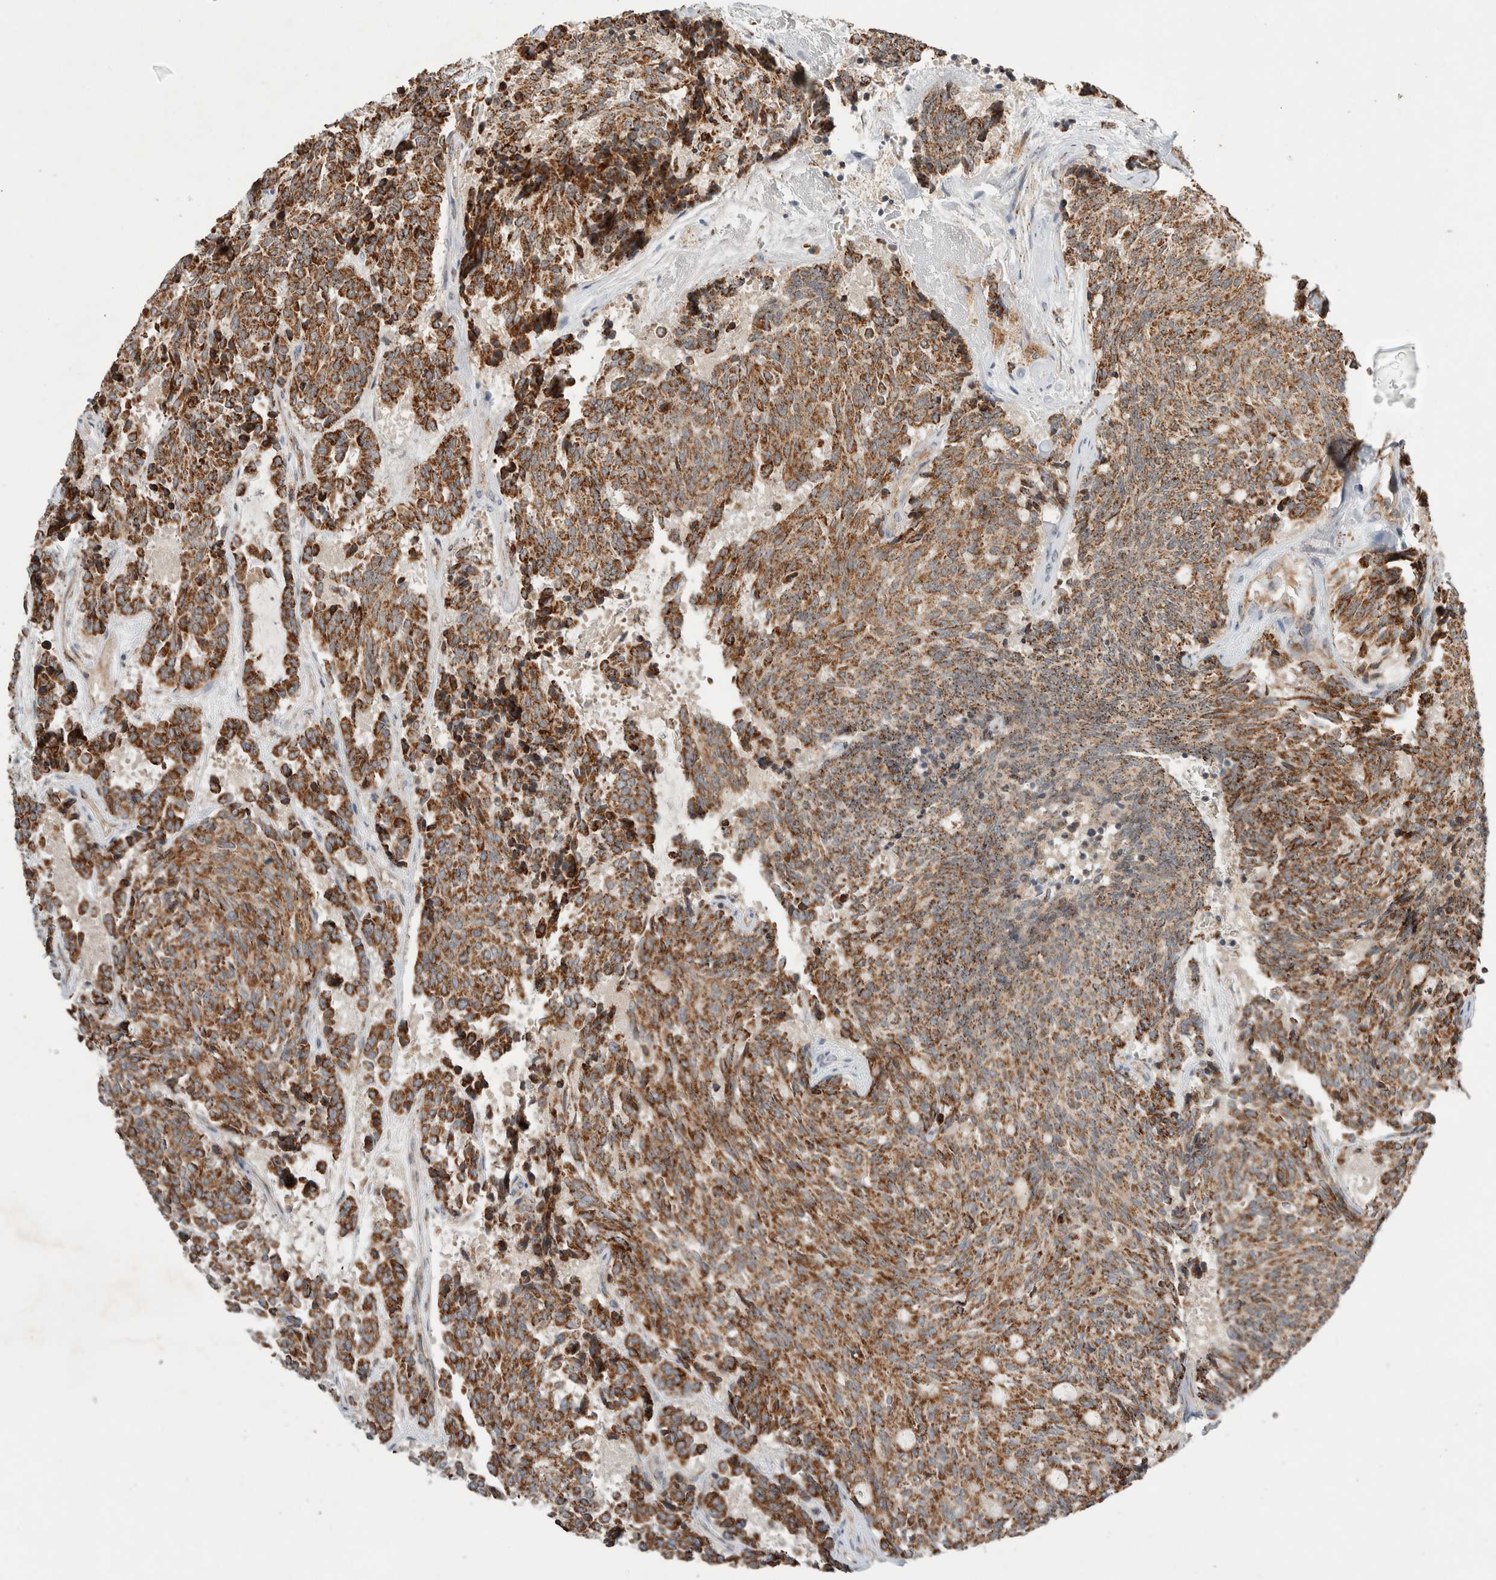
{"staining": {"intensity": "moderate", "quantity": ">75%", "location": "cytoplasmic/membranous"}, "tissue": "carcinoid", "cell_type": "Tumor cells", "image_type": "cancer", "snomed": [{"axis": "morphology", "description": "Carcinoid, malignant, NOS"}, {"axis": "topography", "description": "Pancreas"}], "caption": "Protein positivity by IHC shows moderate cytoplasmic/membranous expression in approximately >75% of tumor cells in carcinoid (malignant).", "gene": "AMPD1", "patient": {"sex": "female", "age": 54}}